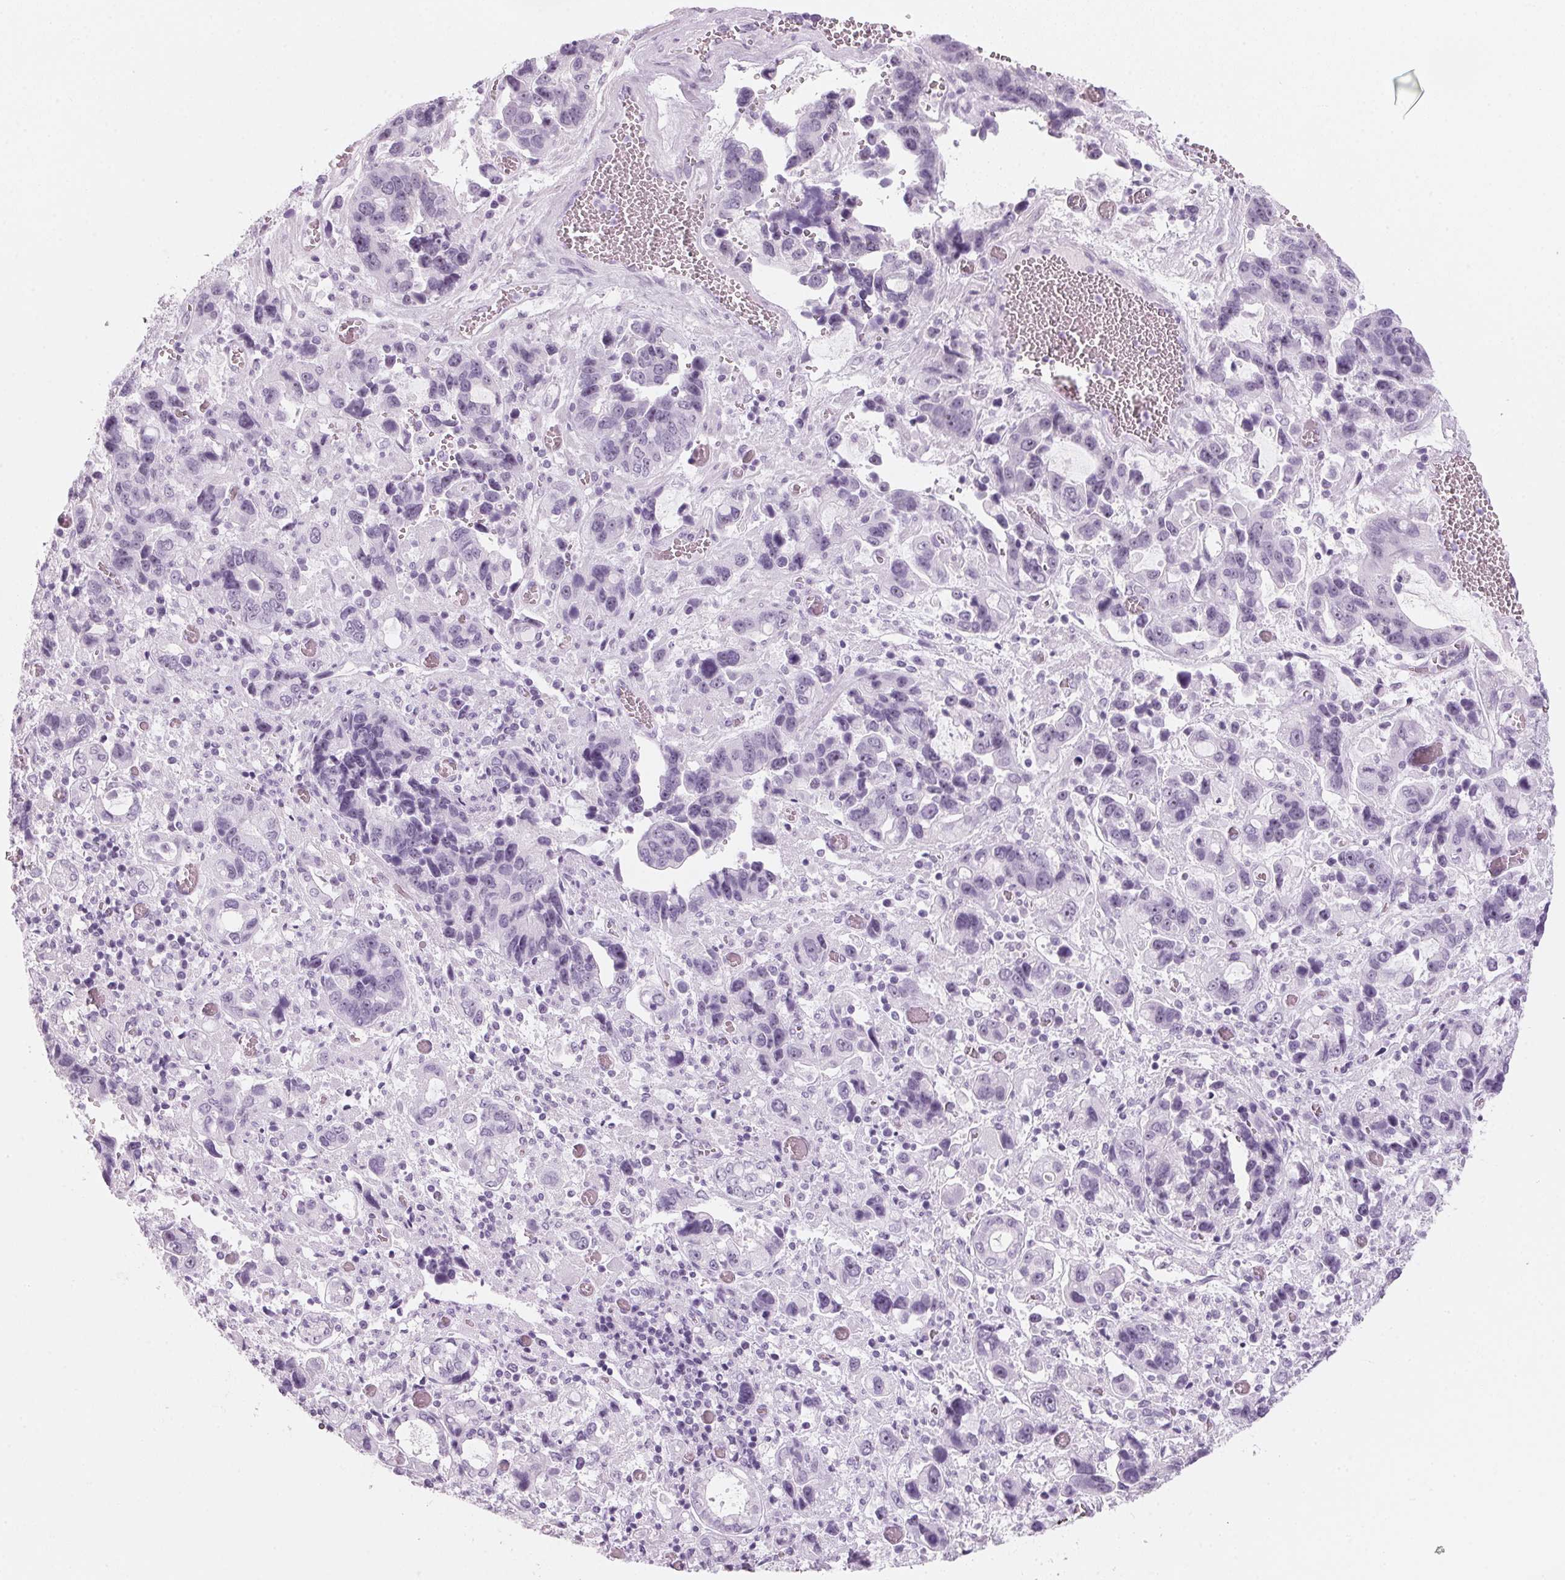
{"staining": {"intensity": "negative", "quantity": "none", "location": "none"}, "tissue": "stomach cancer", "cell_type": "Tumor cells", "image_type": "cancer", "snomed": [{"axis": "morphology", "description": "Adenocarcinoma, NOS"}, {"axis": "topography", "description": "Stomach, upper"}], "caption": "Immunohistochemical staining of adenocarcinoma (stomach) demonstrates no significant expression in tumor cells.", "gene": "DNTTIP2", "patient": {"sex": "female", "age": 81}}